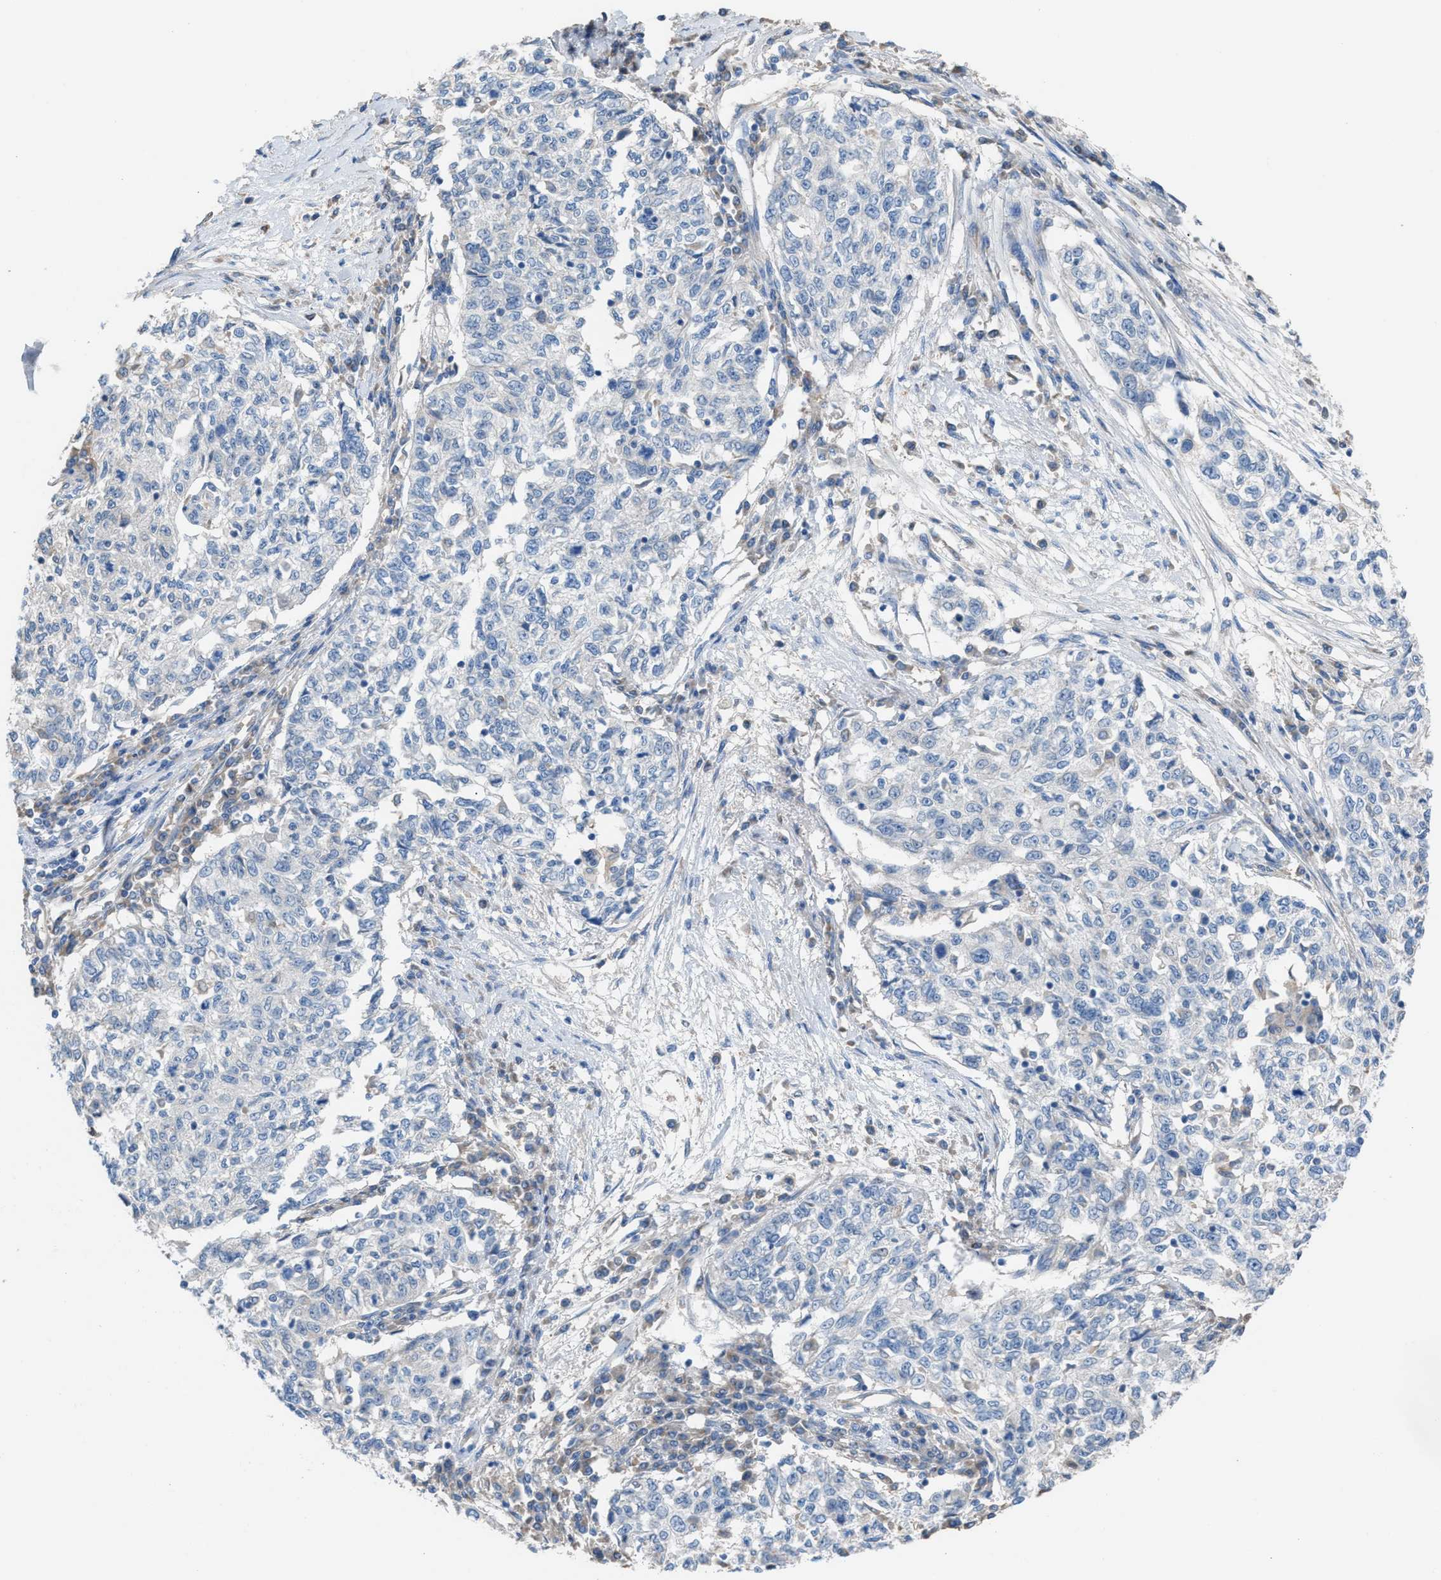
{"staining": {"intensity": "negative", "quantity": "none", "location": "none"}, "tissue": "cervical cancer", "cell_type": "Tumor cells", "image_type": "cancer", "snomed": [{"axis": "morphology", "description": "Squamous cell carcinoma, NOS"}, {"axis": "topography", "description": "Cervix"}], "caption": "Immunohistochemical staining of human cervical cancer (squamous cell carcinoma) exhibits no significant positivity in tumor cells. (Stains: DAB immunohistochemistry (IHC) with hematoxylin counter stain, Microscopy: brightfield microscopy at high magnification).", "gene": "NQO2", "patient": {"sex": "female", "age": 57}}